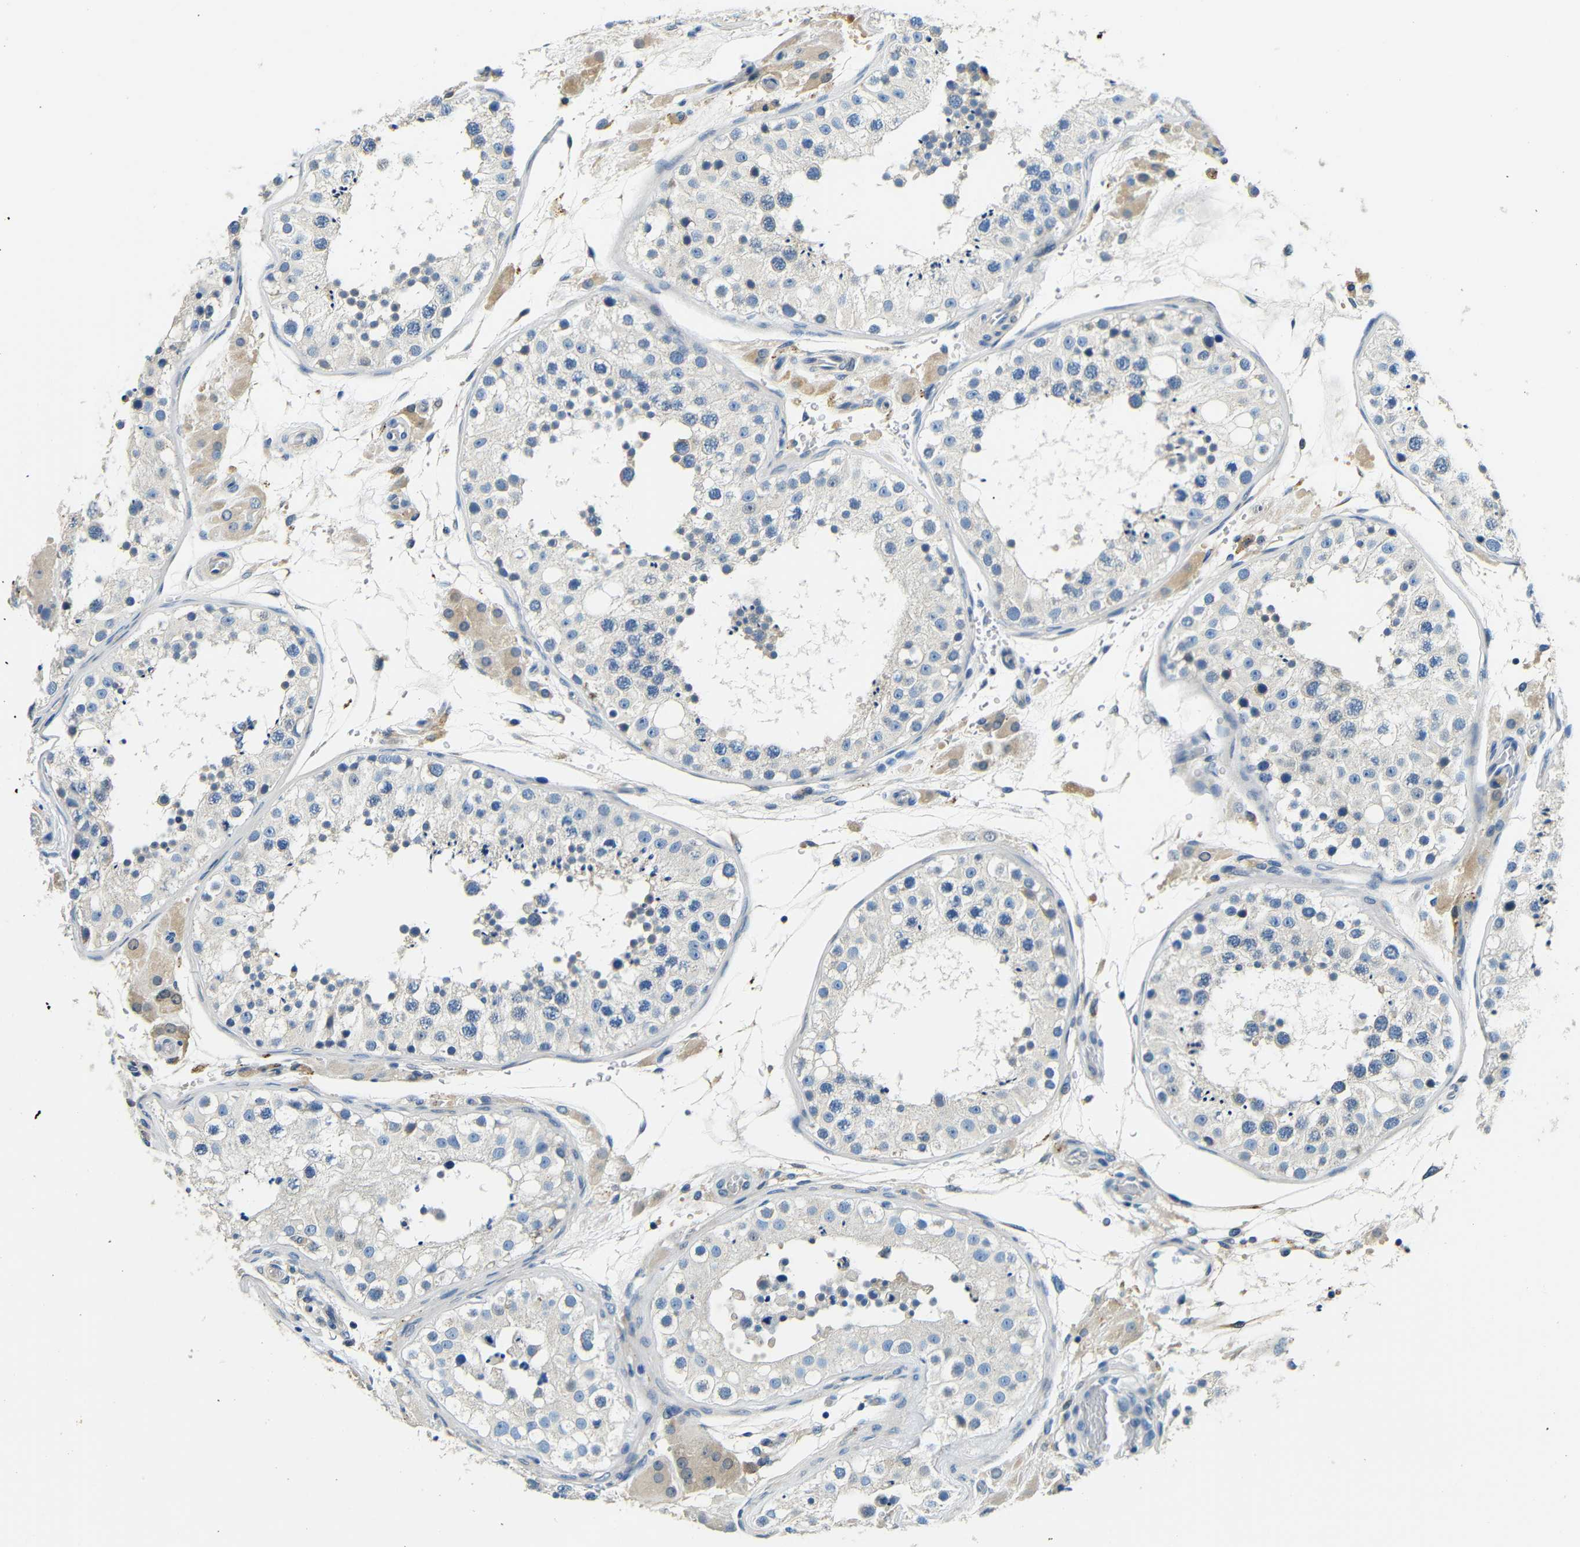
{"staining": {"intensity": "negative", "quantity": "none", "location": "none"}, "tissue": "testis", "cell_type": "Cells in seminiferous ducts", "image_type": "normal", "snomed": [{"axis": "morphology", "description": "Normal tissue, NOS"}, {"axis": "topography", "description": "Testis"}], "caption": "The image exhibits no significant positivity in cells in seminiferous ducts of testis. (IHC, brightfield microscopy, high magnification).", "gene": "FMO5", "patient": {"sex": "male", "age": 26}}